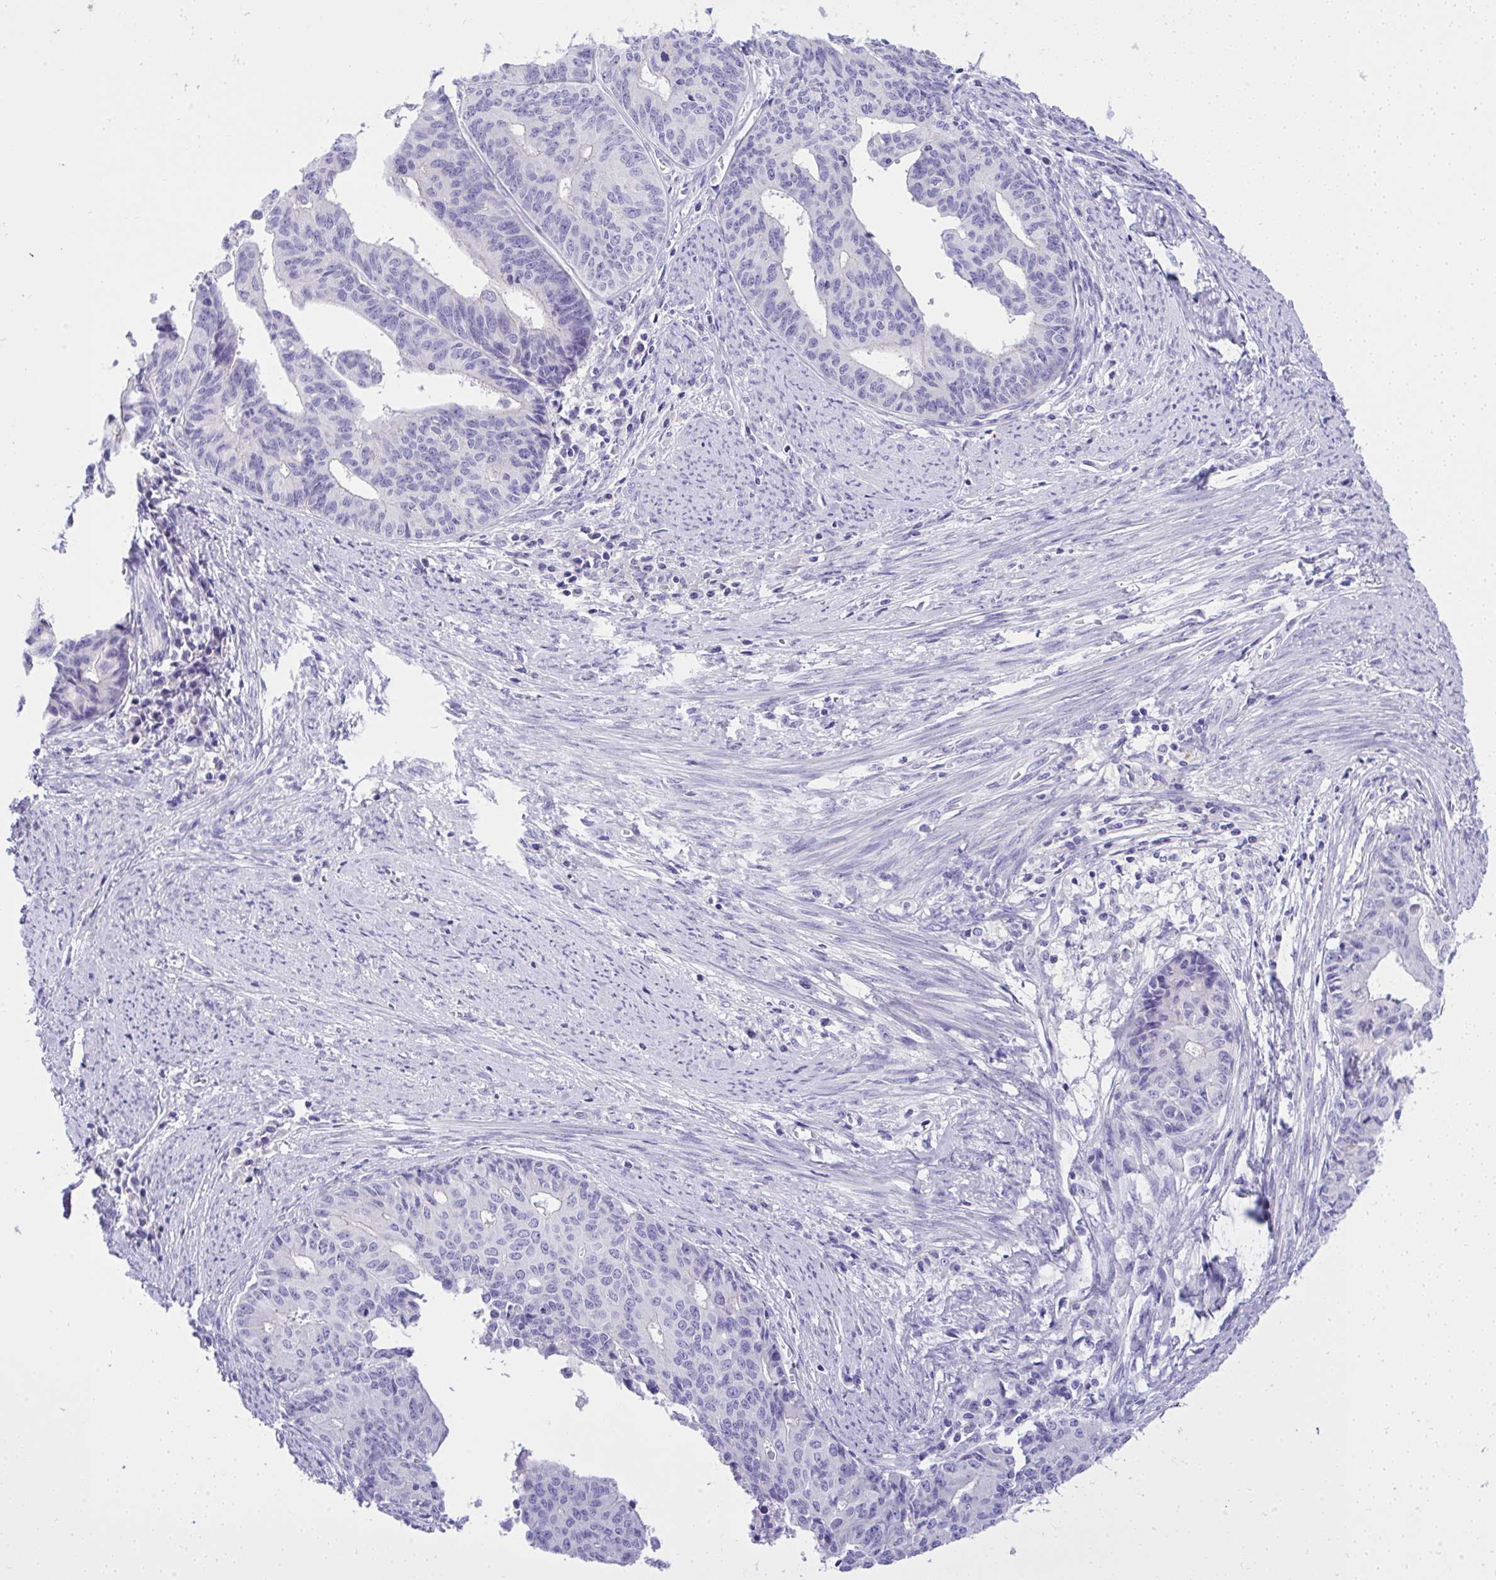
{"staining": {"intensity": "negative", "quantity": "none", "location": "none"}, "tissue": "endometrial cancer", "cell_type": "Tumor cells", "image_type": "cancer", "snomed": [{"axis": "morphology", "description": "Adenocarcinoma, NOS"}, {"axis": "topography", "description": "Endometrium"}], "caption": "Immunohistochemistry of adenocarcinoma (endometrial) demonstrates no staining in tumor cells.", "gene": "ST6GALNAC3", "patient": {"sex": "female", "age": 65}}